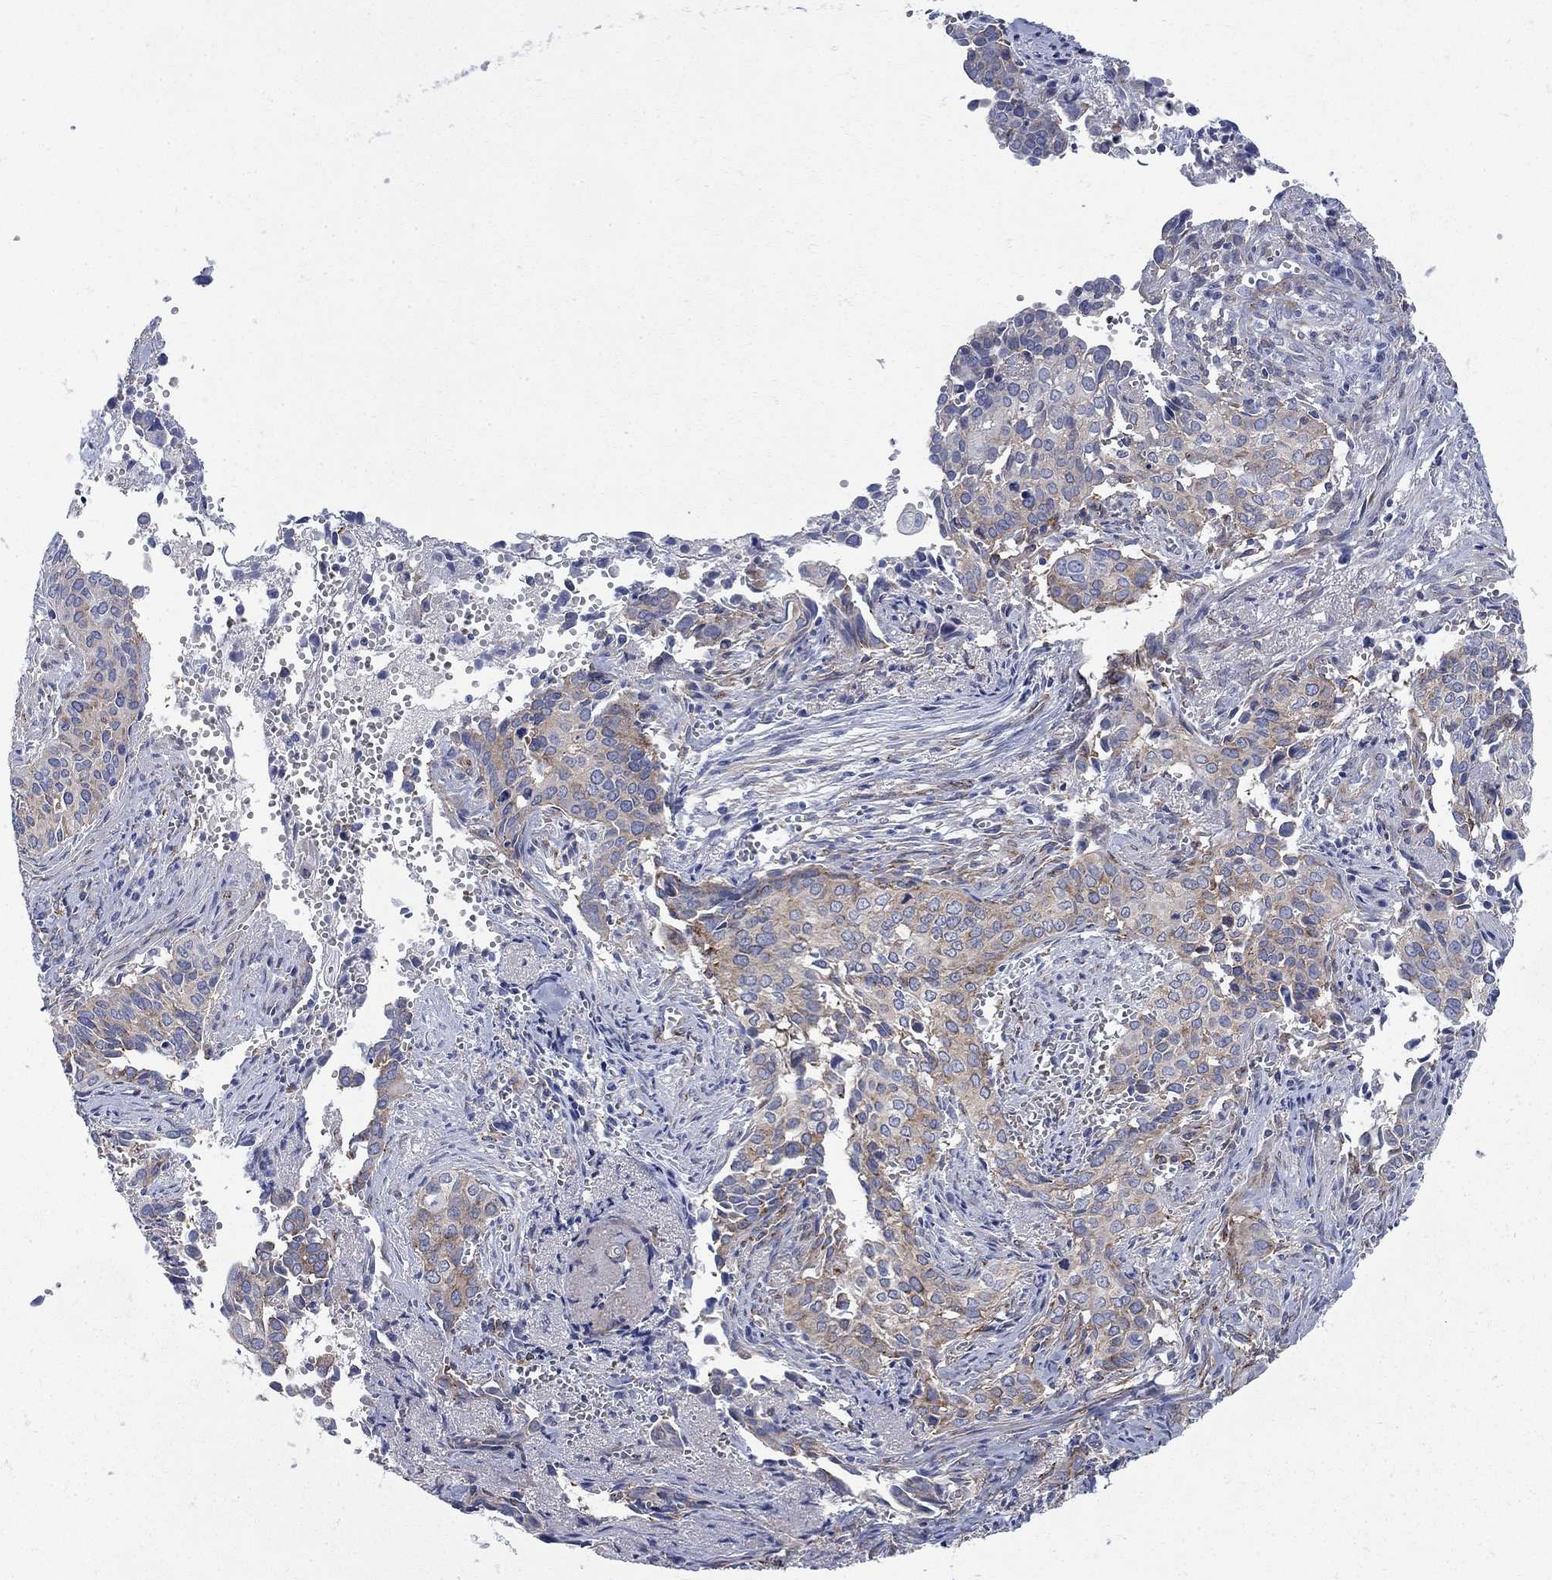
{"staining": {"intensity": "moderate", "quantity": "25%-75%", "location": "cytoplasmic/membranous"}, "tissue": "cervical cancer", "cell_type": "Tumor cells", "image_type": "cancer", "snomed": [{"axis": "morphology", "description": "Squamous cell carcinoma, NOS"}, {"axis": "topography", "description": "Cervix"}], "caption": "Cervical cancer (squamous cell carcinoma) stained with a brown dye displays moderate cytoplasmic/membranous positive staining in about 25%-75% of tumor cells.", "gene": "SEPTIN8", "patient": {"sex": "female", "age": 29}}